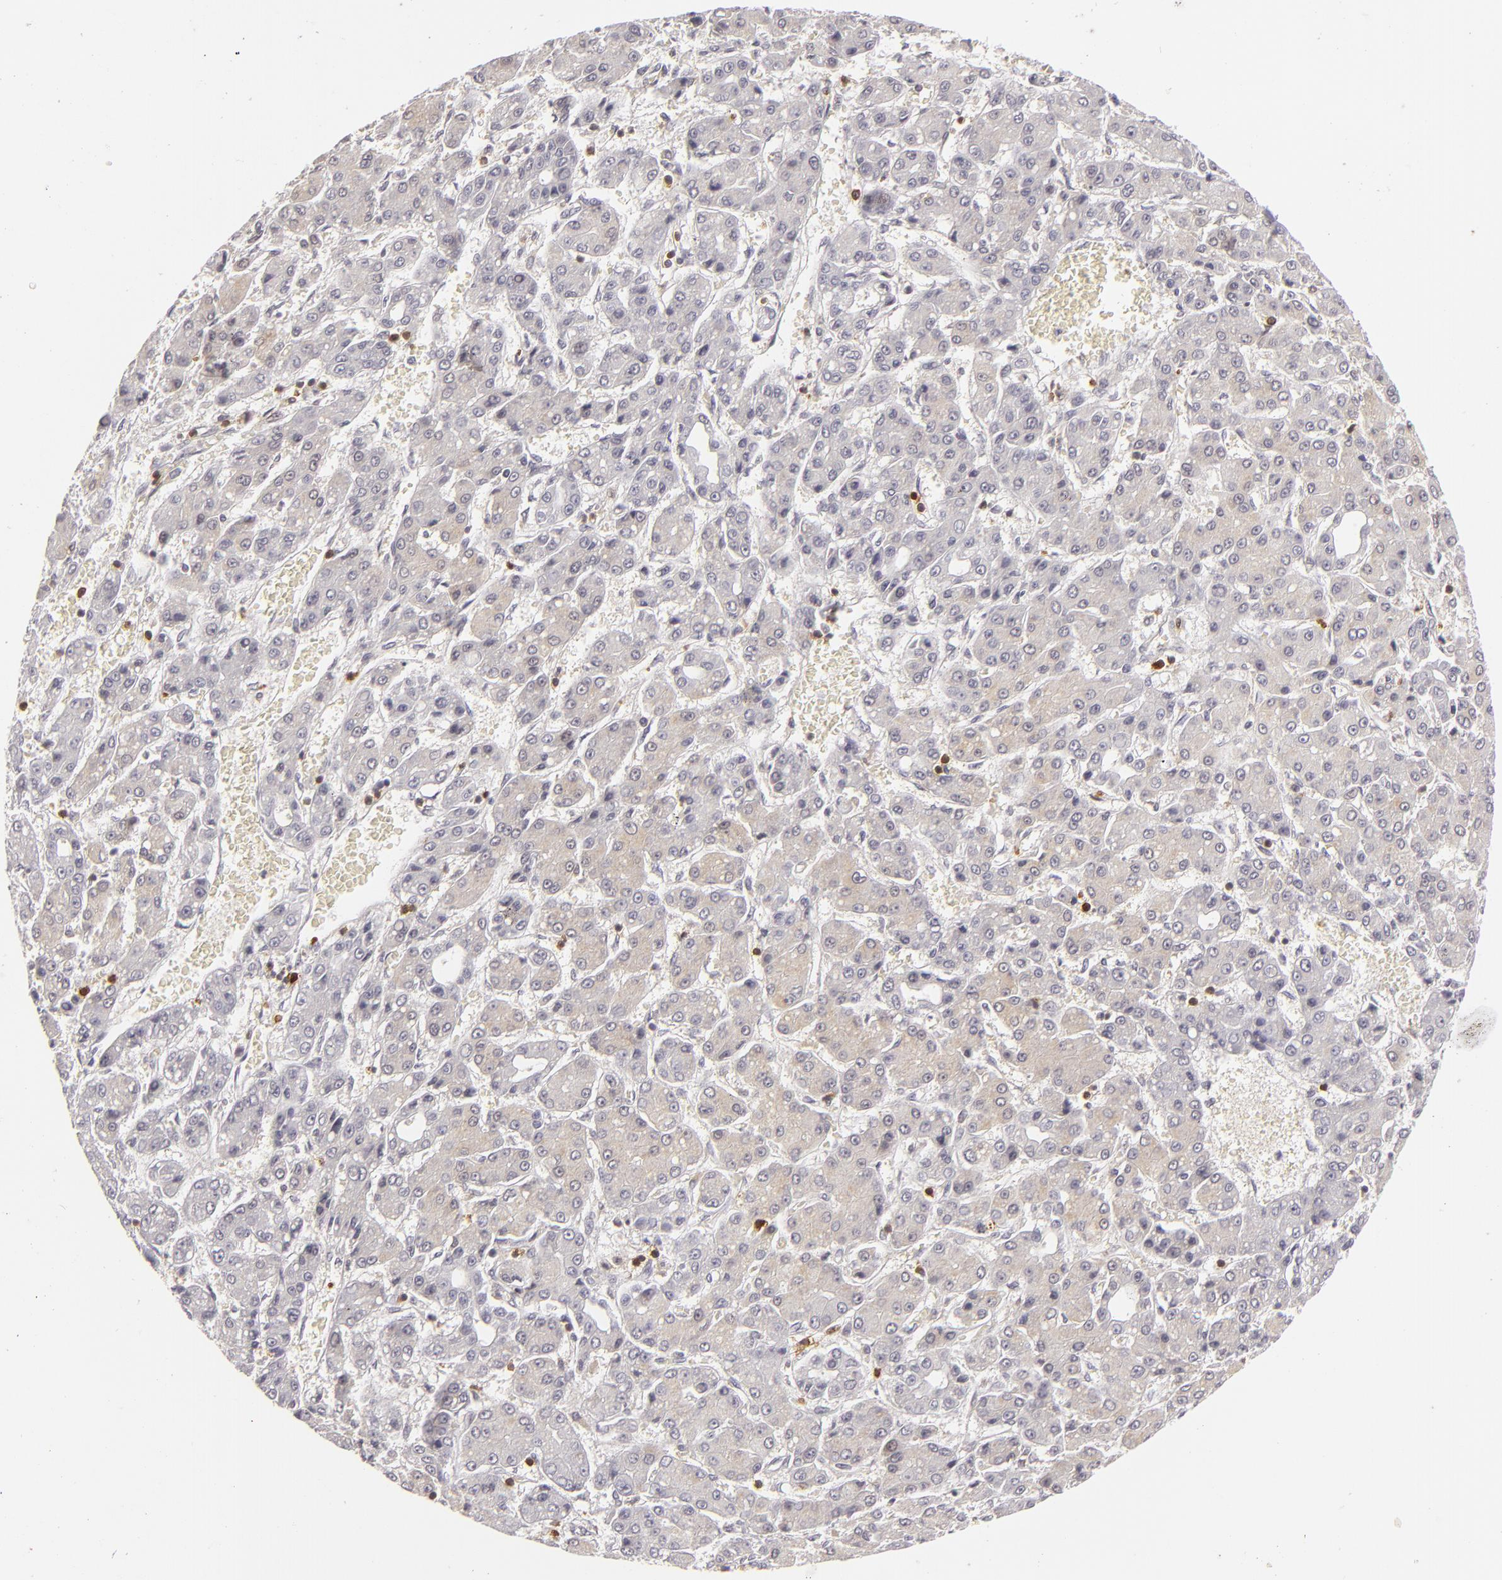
{"staining": {"intensity": "weak", "quantity": "25%-75%", "location": "cytoplasmic/membranous"}, "tissue": "liver cancer", "cell_type": "Tumor cells", "image_type": "cancer", "snomed": [{"axis": "morphology", "description": "Carcinoma, Hepatocellular, NOS"}, {"axis": "topography", "description": "Liver"}], "caption": "A histopathology image showing weak cytoplasmic/membranous expression in approximately 25%-75% of tumor cells in hepatocellular carcinoma (liver), as visualized by brown immunohistochemical staining.", "gene": "APOBEC3G", "patient": {"sex": "male", "age": 69}}